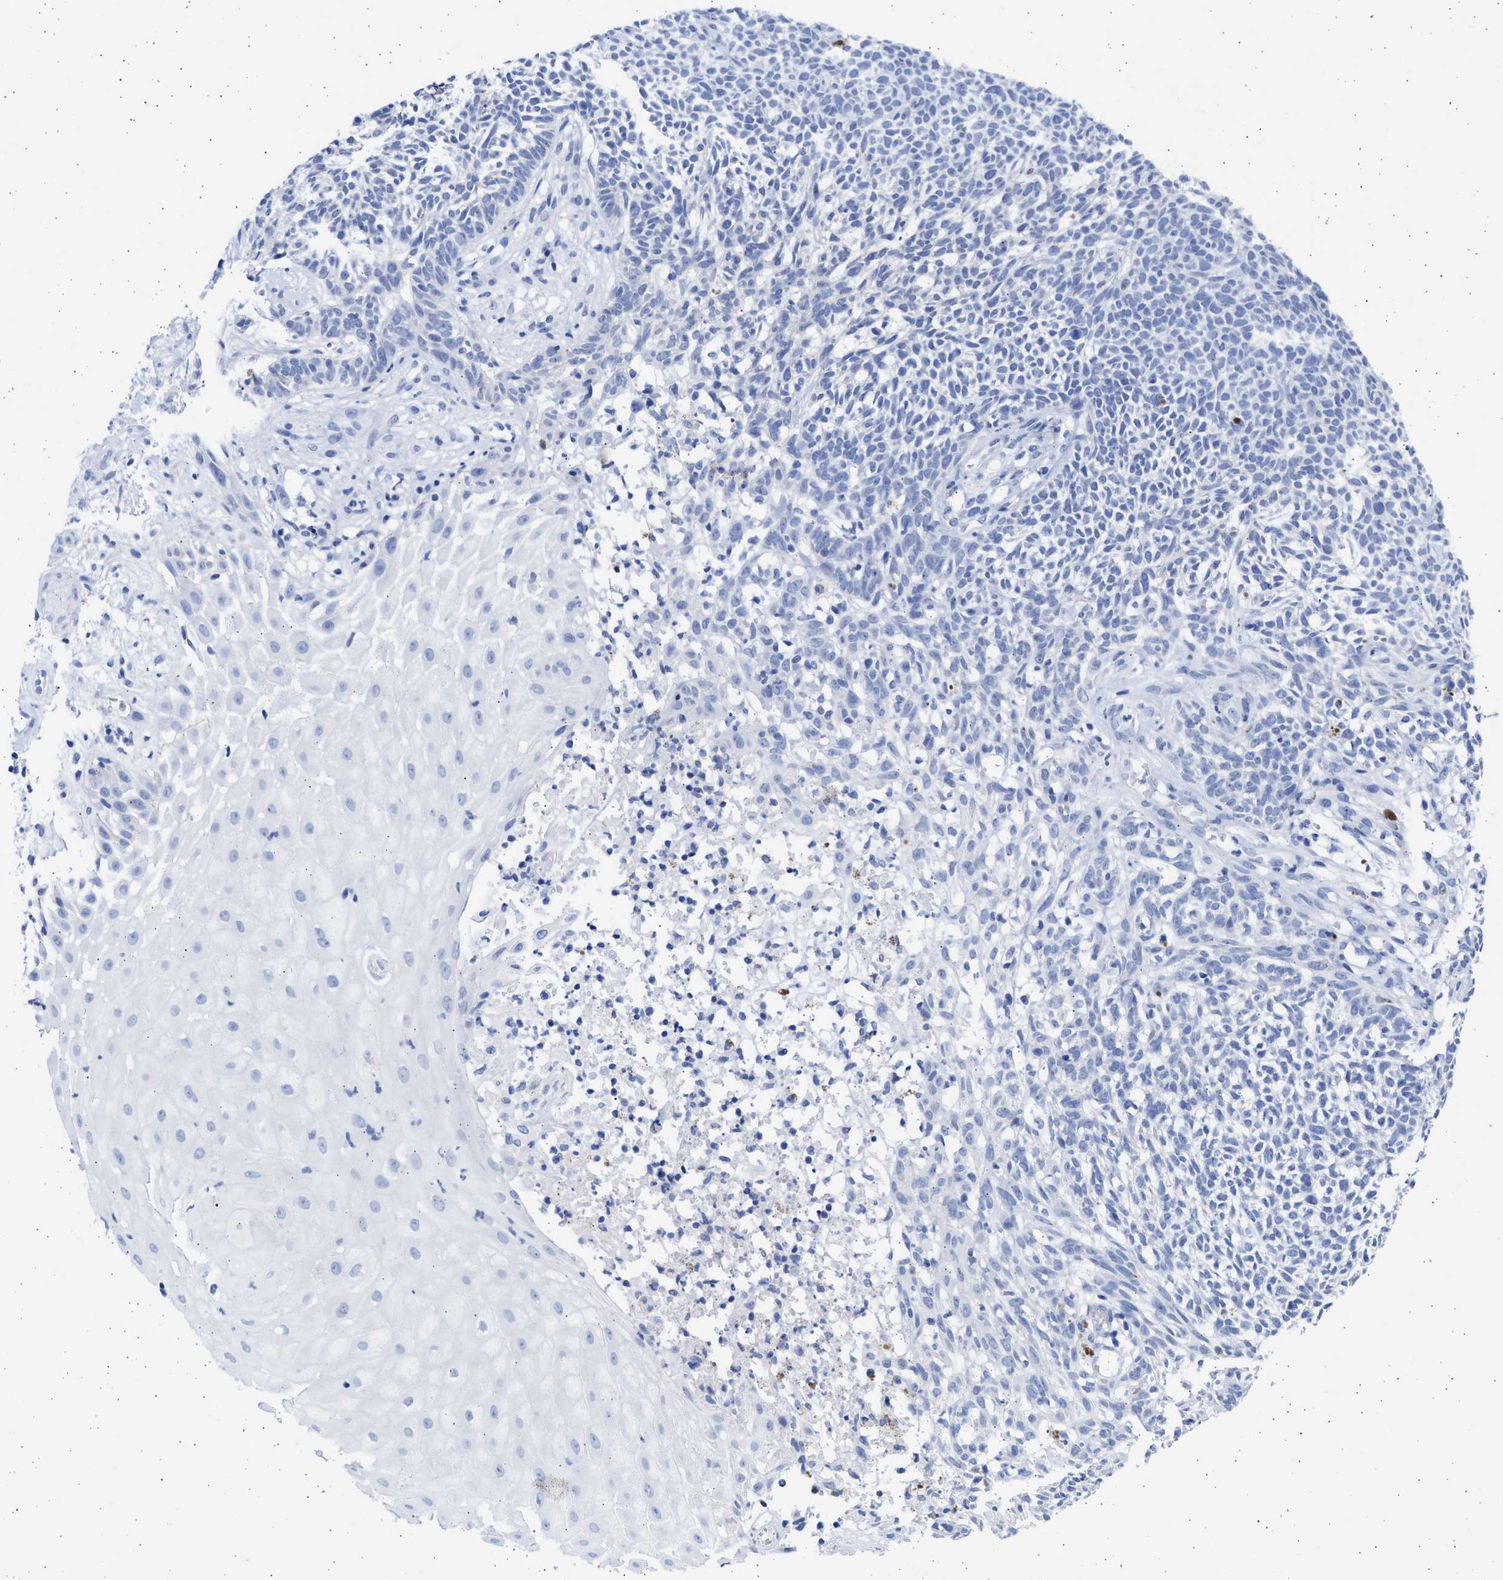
{"staining": {"intensity": "negative", "quantity": "none", "location": "none"}, "tissue": "skin cancer", "cell_type": "Tumor cells", "image_type": "cancer", "snomed": [{"axis": "morphology", "description": "Basal cell carcinoma"}, {"axis": "topography", "description": "Skin"}], "caption": "This is an IHC micrograph of skin cancer. There is no positivity in tumor cells.", "gene": "ALDOC", "patient": {"sex": "female", "age": 84}}